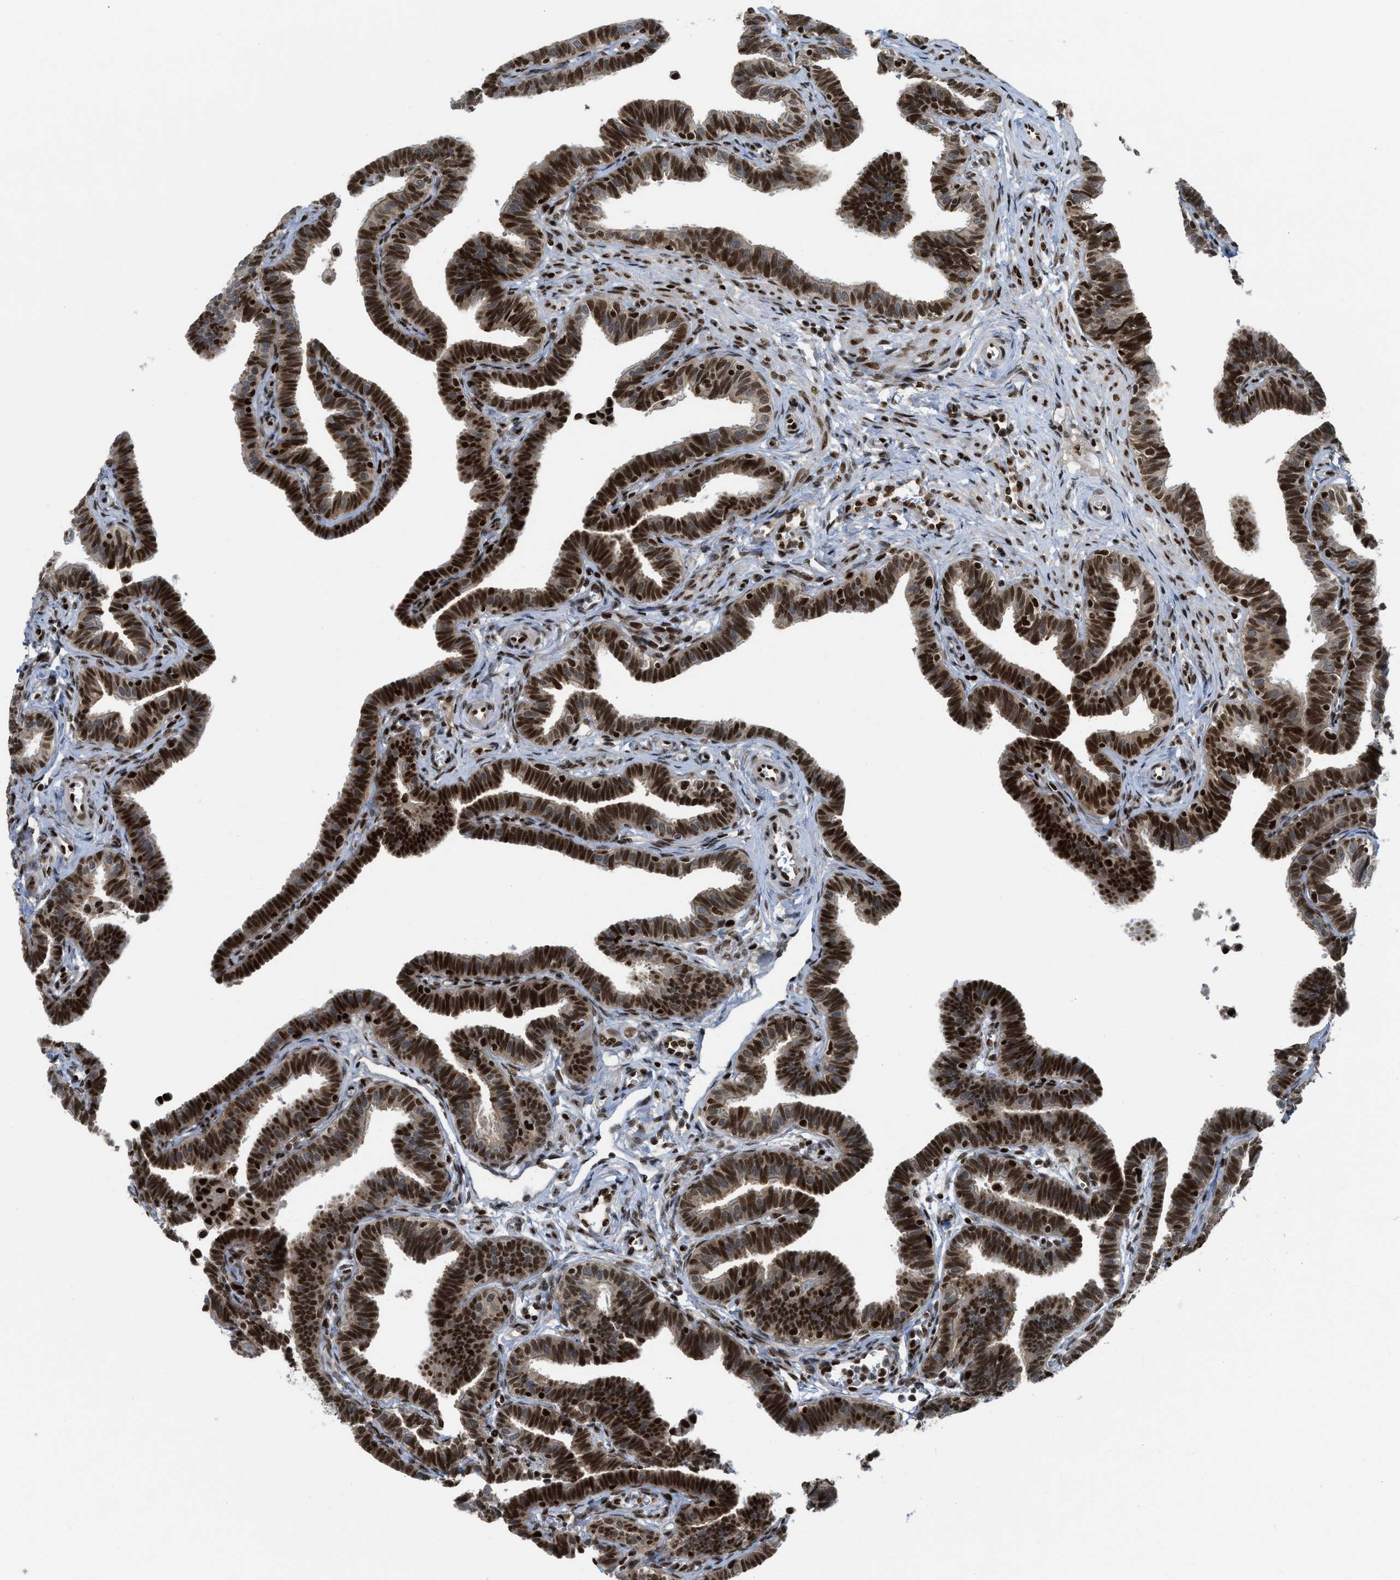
{"staining": {"intensity": "strong", "quantity": ">75%", "location": "nuclear"}, "tissue": "fallopian tube", "cell_type": "Glandular cells", "image_type": "normal", "snomed": [{"axis": "morphology", "description": "Normal tissue, NOS"}, {"axis": "topography", "description": "Fallopian tube"}, {"axis": "topography", "description": "Ovary"}], "caption": "Protein staining reveals strong nuclear positivity in about >75% of glandular cells in benign fallopian tube. (brown staining indicates protein expression, while blue staining denotes nuclei).", "gene": "RFX5", "patient": {"sex": "female", "age": 23}}